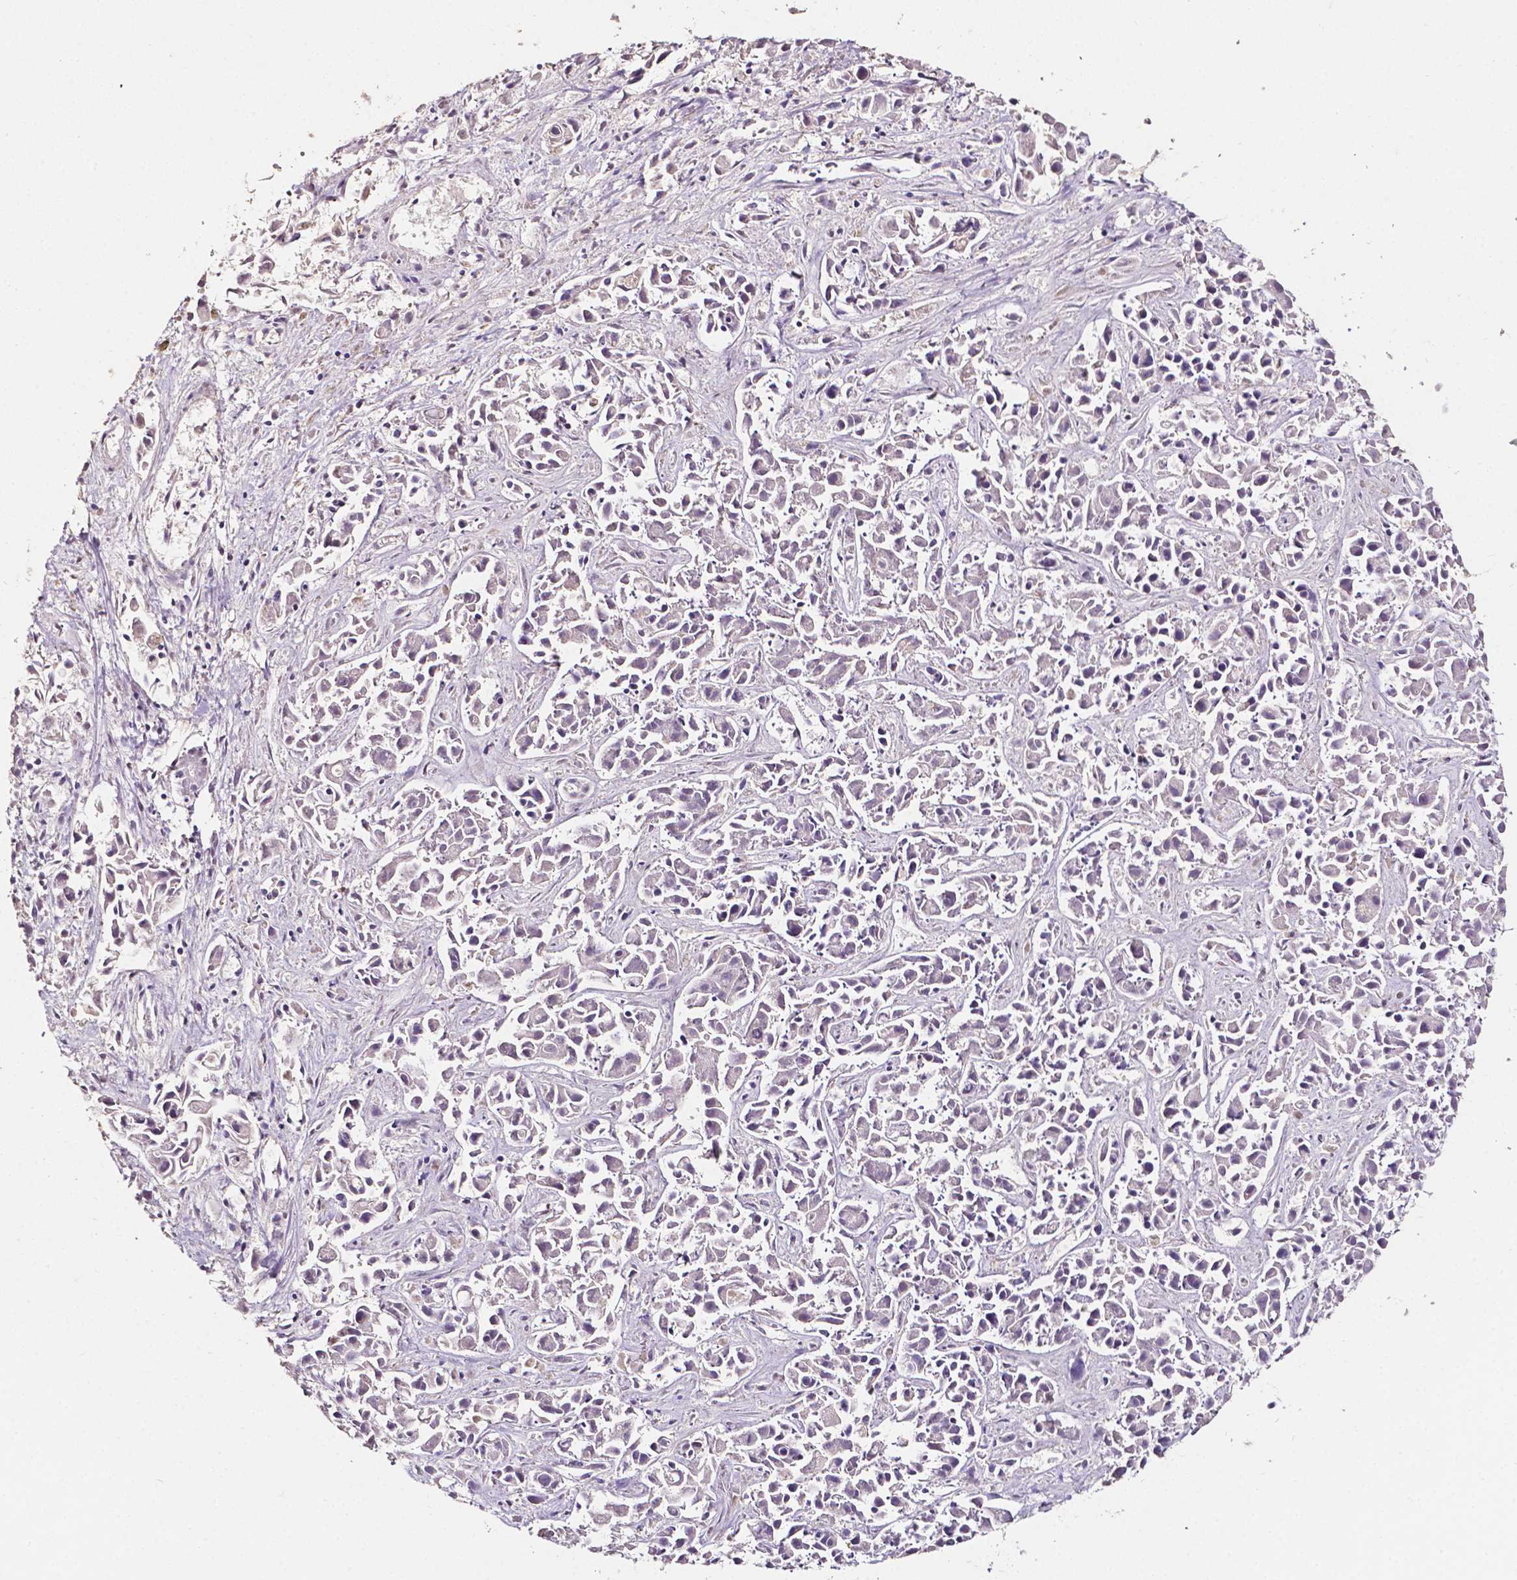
{"staining": {"intensity": "negative", "quantity": "none", "location": "none"}, "tissue": "liver cancer", "cell_type": "Tumor cells", "image_type": "cancer", "snomed": [{"axis": "morphology", "description": "Cholangiocarcinoma"}, {"axis": "topography", "description": "Liver"}], "caption": "DAB (3,3'-diaminobenzidine) immunohistochemical staining of cholangiocarcinoma (liver) reveals no significant positivity in tumor cells.", "gene": "PSAT1", "patient": {"sex": "female", "age": 81}}